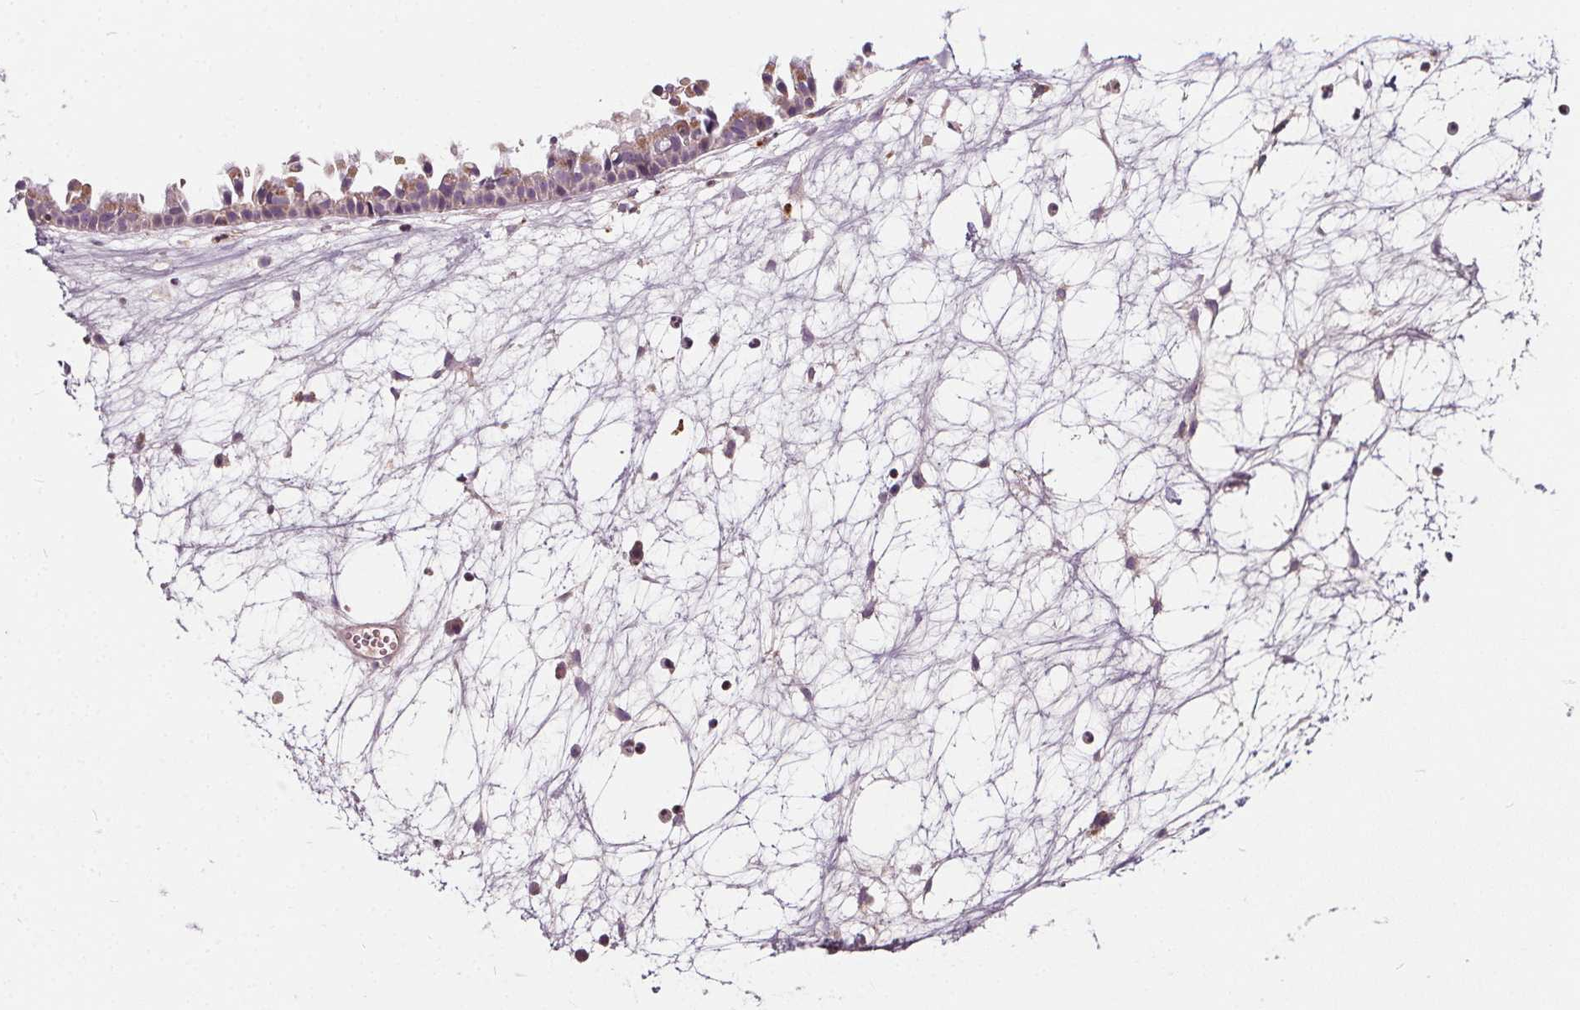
{"staining": {"intensity": "moderate", "quantity": ">75%", "location": "cytoplasmic/membranous"}, "tissue": "nasopharynx", "cell_type": "Respiratory epithelial cells", "image_type": "normal", "snomed": [{"axis": "morphology", "description": "Normal tissue, NOS"}, {"axis": "topography", "description": "Nasopharynx"}], "caption": "Nasopharynx was stained to show a protein in brown. There is medium levels of moderate cytoplasmic/membranous expression in about >75% of respiratory epithelial cells.", "gene": "ORAI2", "patient": {"sex": "male", "age": 31}}